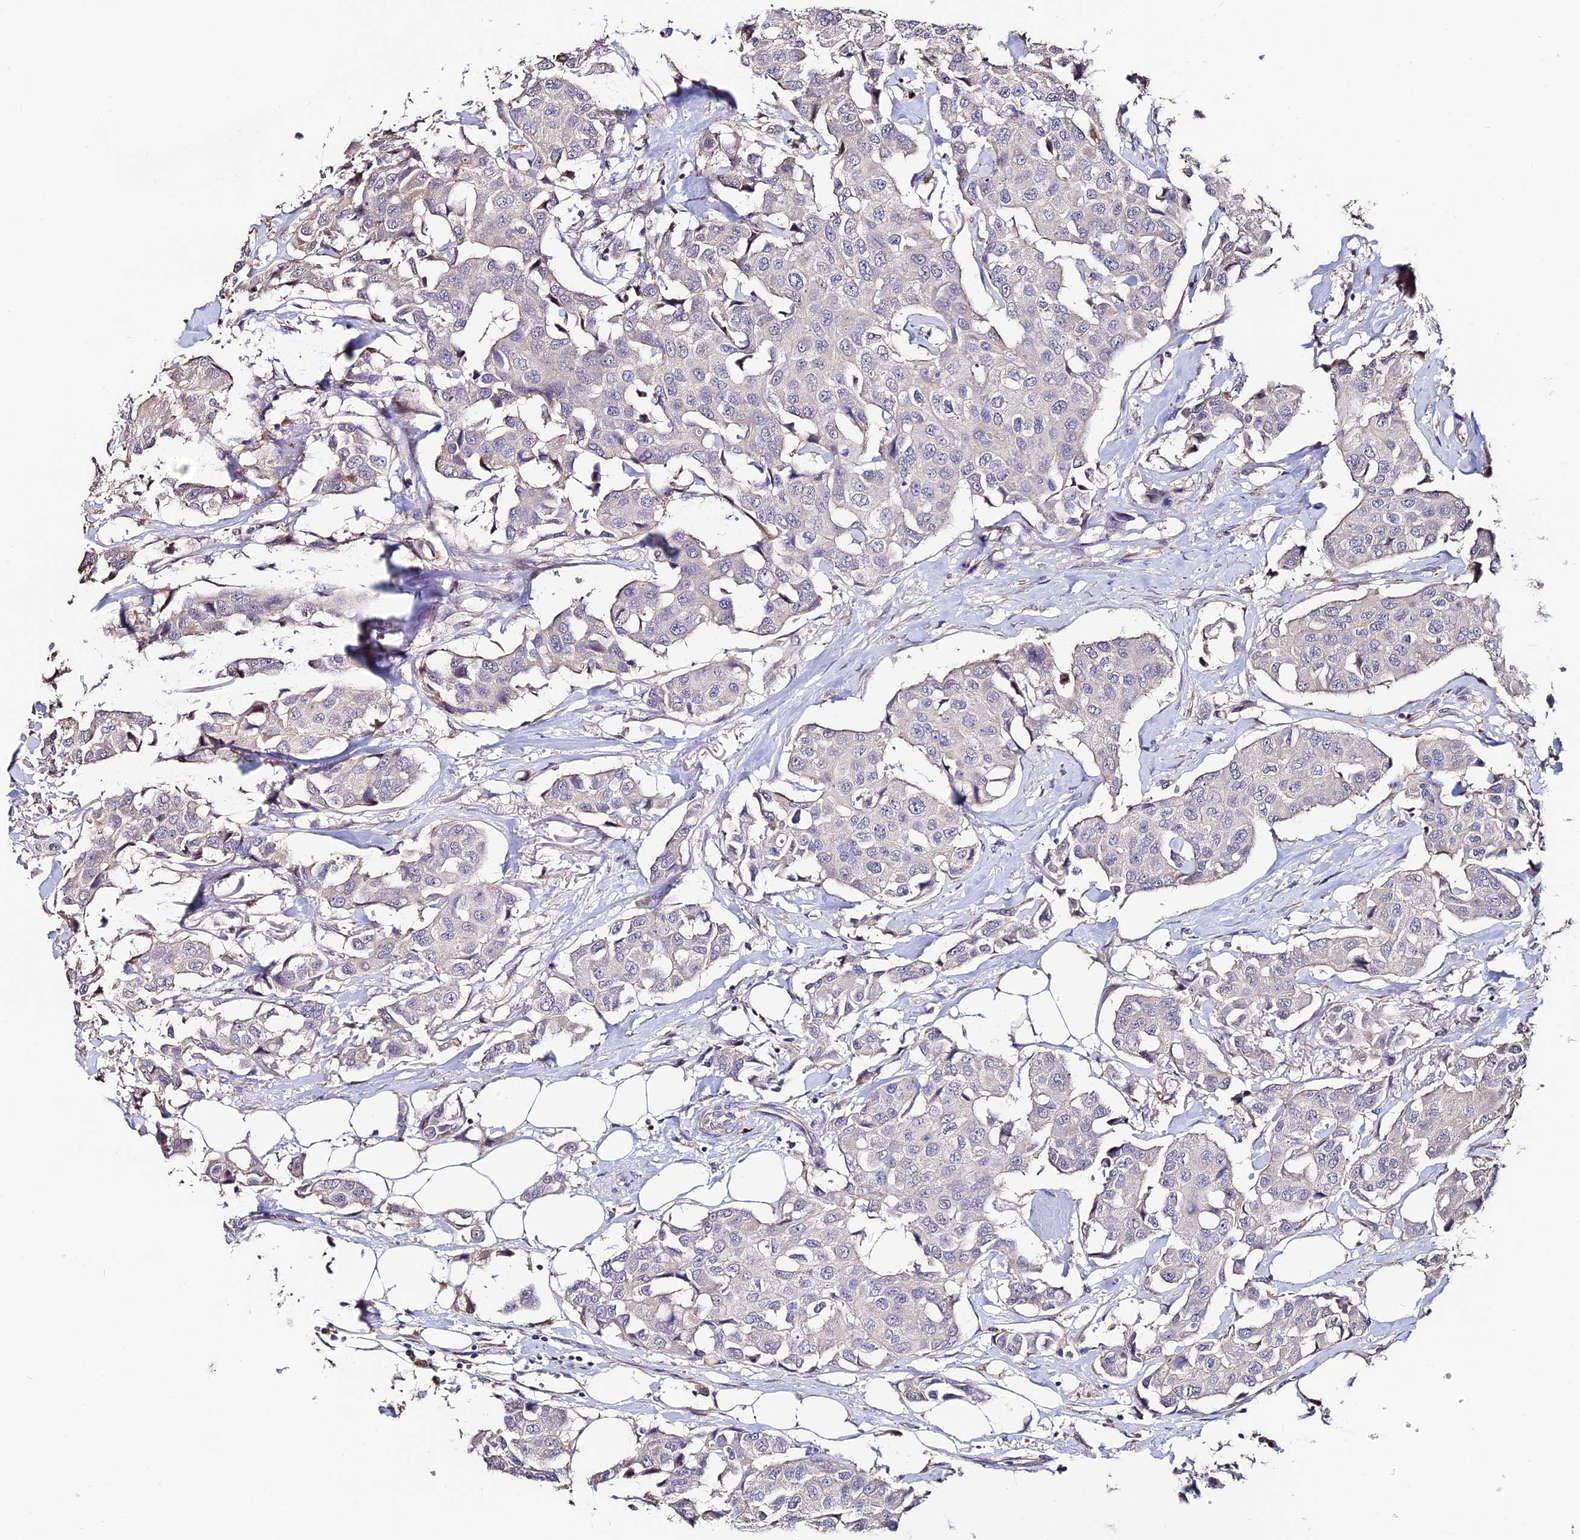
{"staining": {"intensity": "negative", "quantity": "none", "location": "none"}, "tissue": "breast cancer", "cell_type": "Tumor cells", "image_type": "cancer", "snomed": [{"axis": "morphology", "description": "Duct carcinoma"}, {"axis": "topography", "description": "Breast"}], "caption": "Immunohistochemical staining of human intraductal carcinoma (breast) demonstrates no significant positivity in tumor cells.", "gene": "ACTR5", "patient": {"sex": "female", "age": 80}}